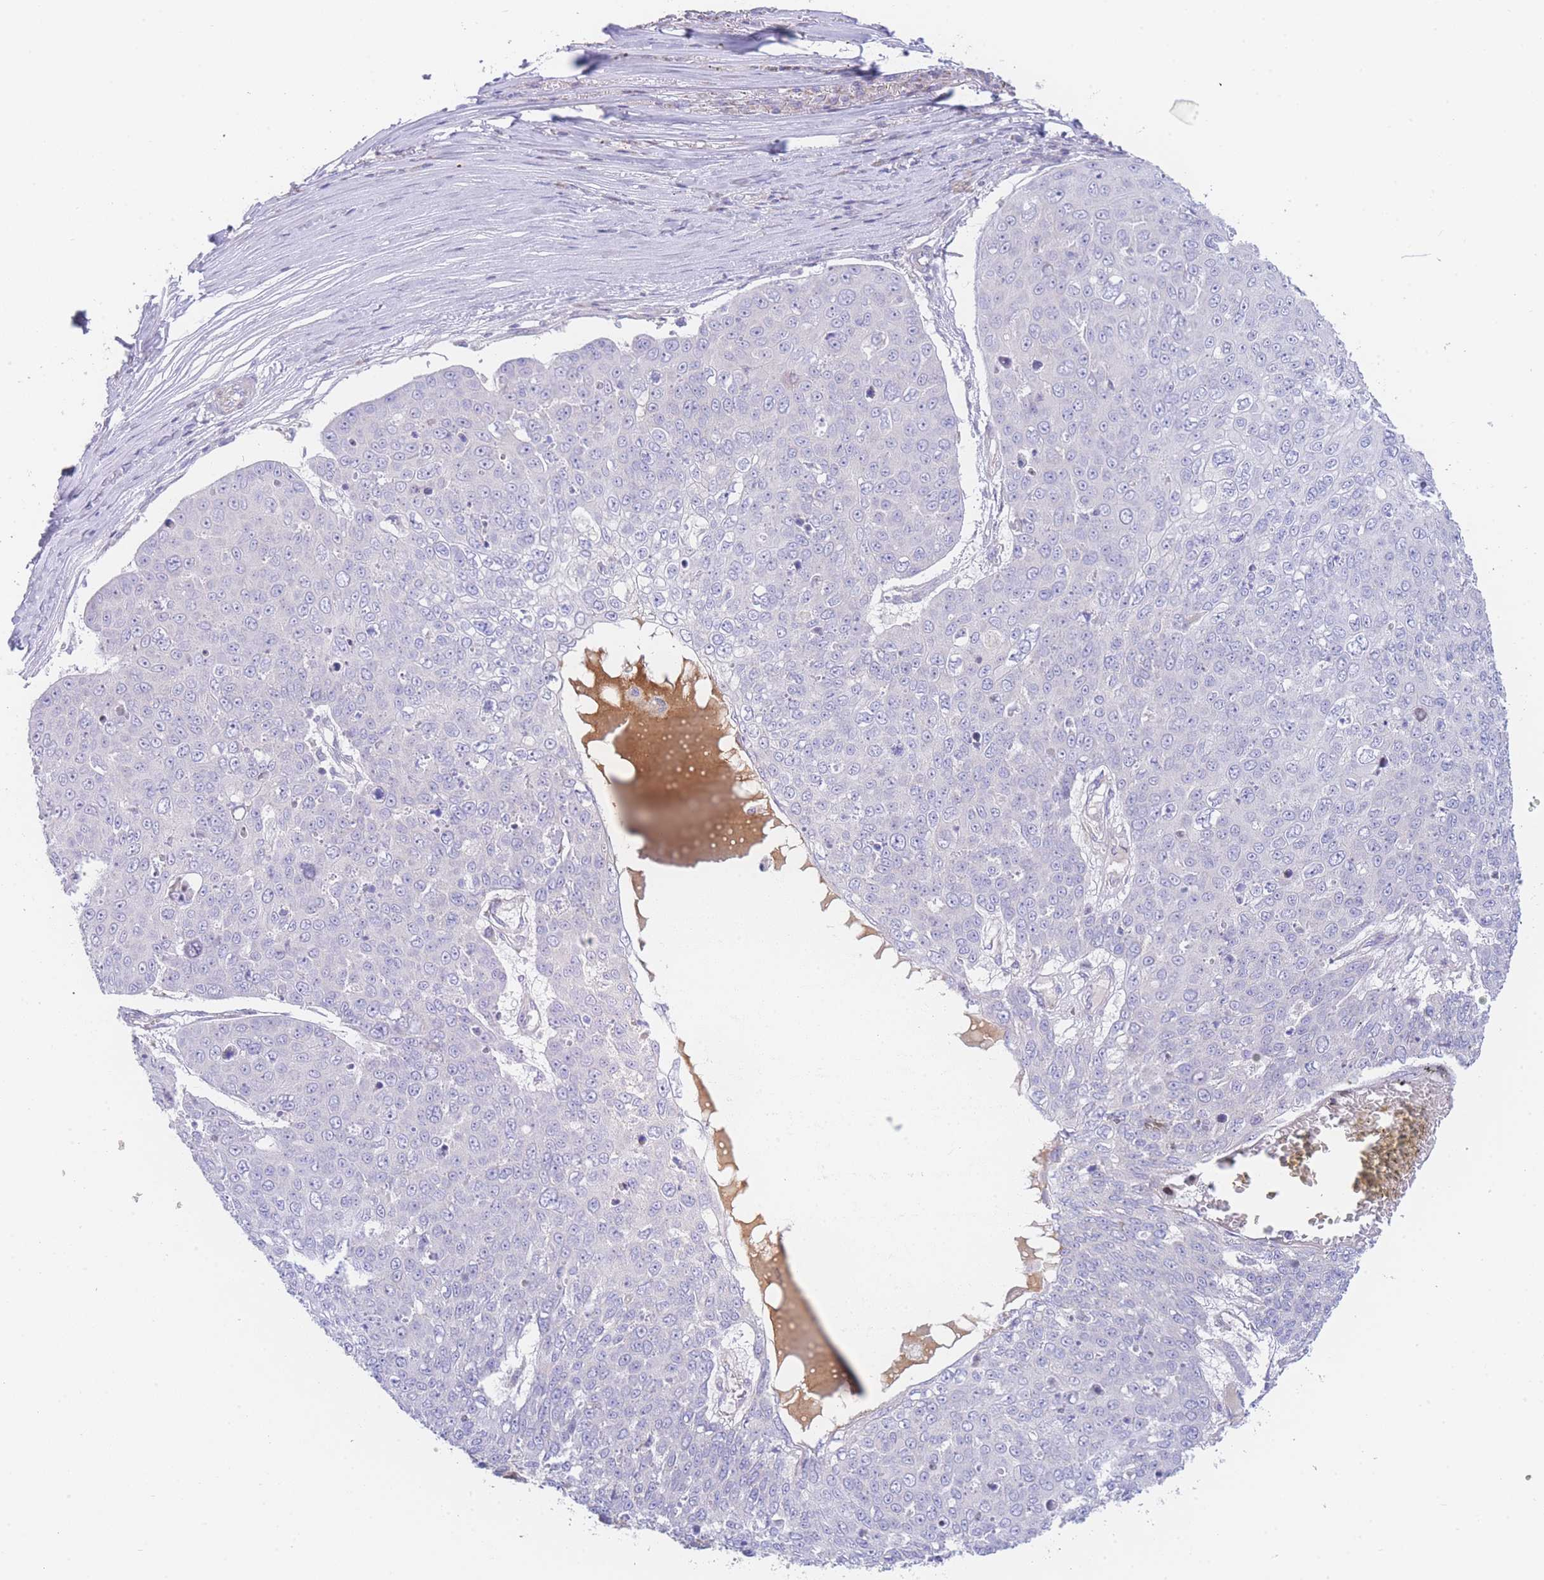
{"staining": {"intensity": "negative", "quantity": "none", "location": "none"}, "tissue": "skin cancer", "cell_type": "Tumor cells", "image_type": "cancer", "snomed": [{"axis": "morphology", "description": "Squamous cell carcinoma, NOS"}, {"axis": "topography", "description": "Skin"}], "caption": "A histopathology image of human skin cancer (squamous cell carcinoma) is negative for staining in tumor cells.", "gene": "GPAM", "patient": {"sex": "male", "age": 71}}